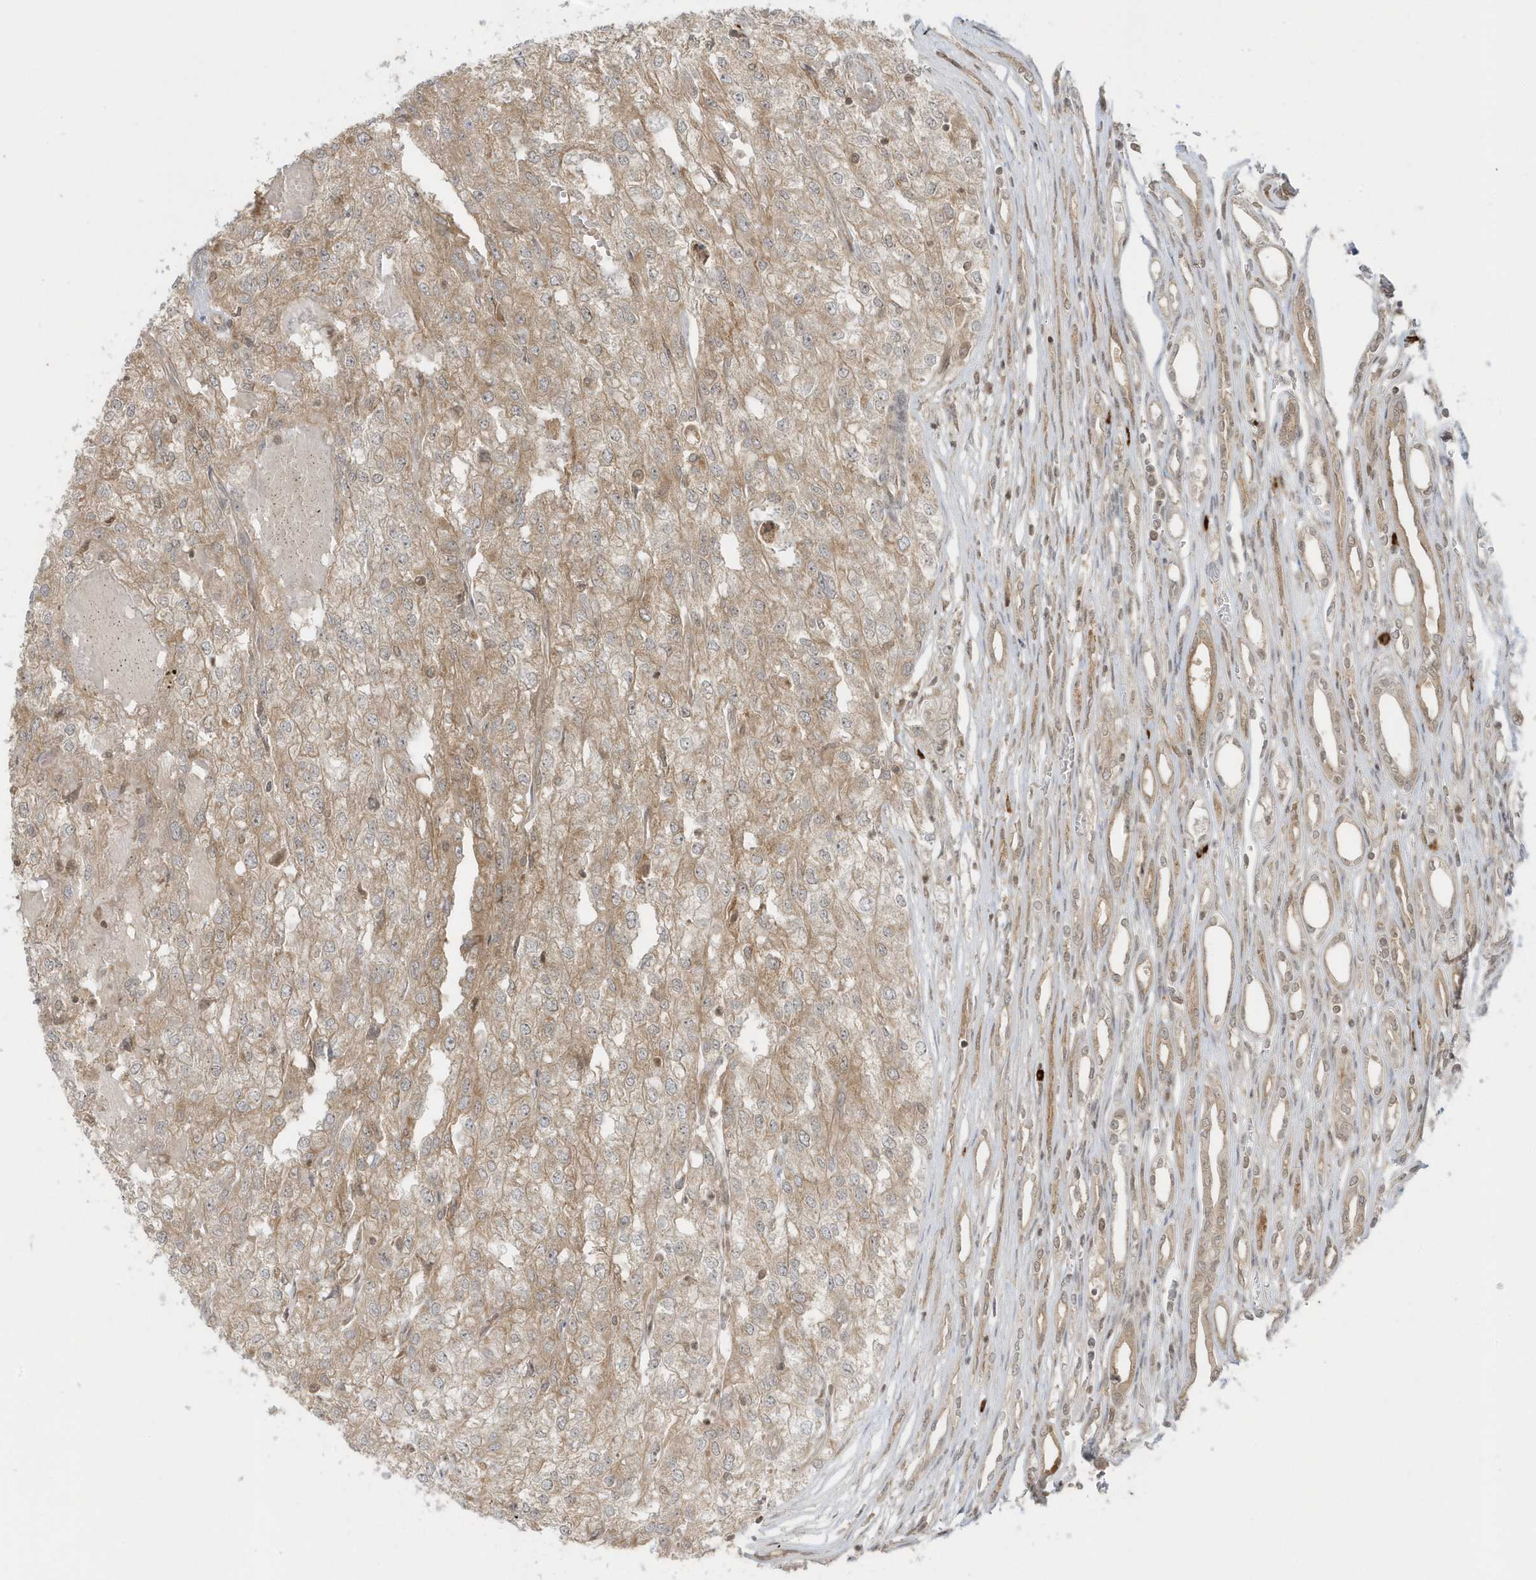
{"staining": {"intensity": "weak", "quantity": ">75%", "location": "cytoplasmic/membranous"}, "tissue": "renal cancer", "cell_type": "Tumor cells", "image_type": "cancer", "snomed": [{"axis": "morphology", "description": "Adenocarcinoma, NOS"}, {"axis": "topography", "description": "Kidney"}], "caption": "The photomicrograph demonstrates a brown stain indicating the presence of a protein in the cytoplasmic/membranous of tumor cells in renal adenocarcinoma.", "gene": "PPP1R7", "patient": {"sex": "female", "age": 54}}